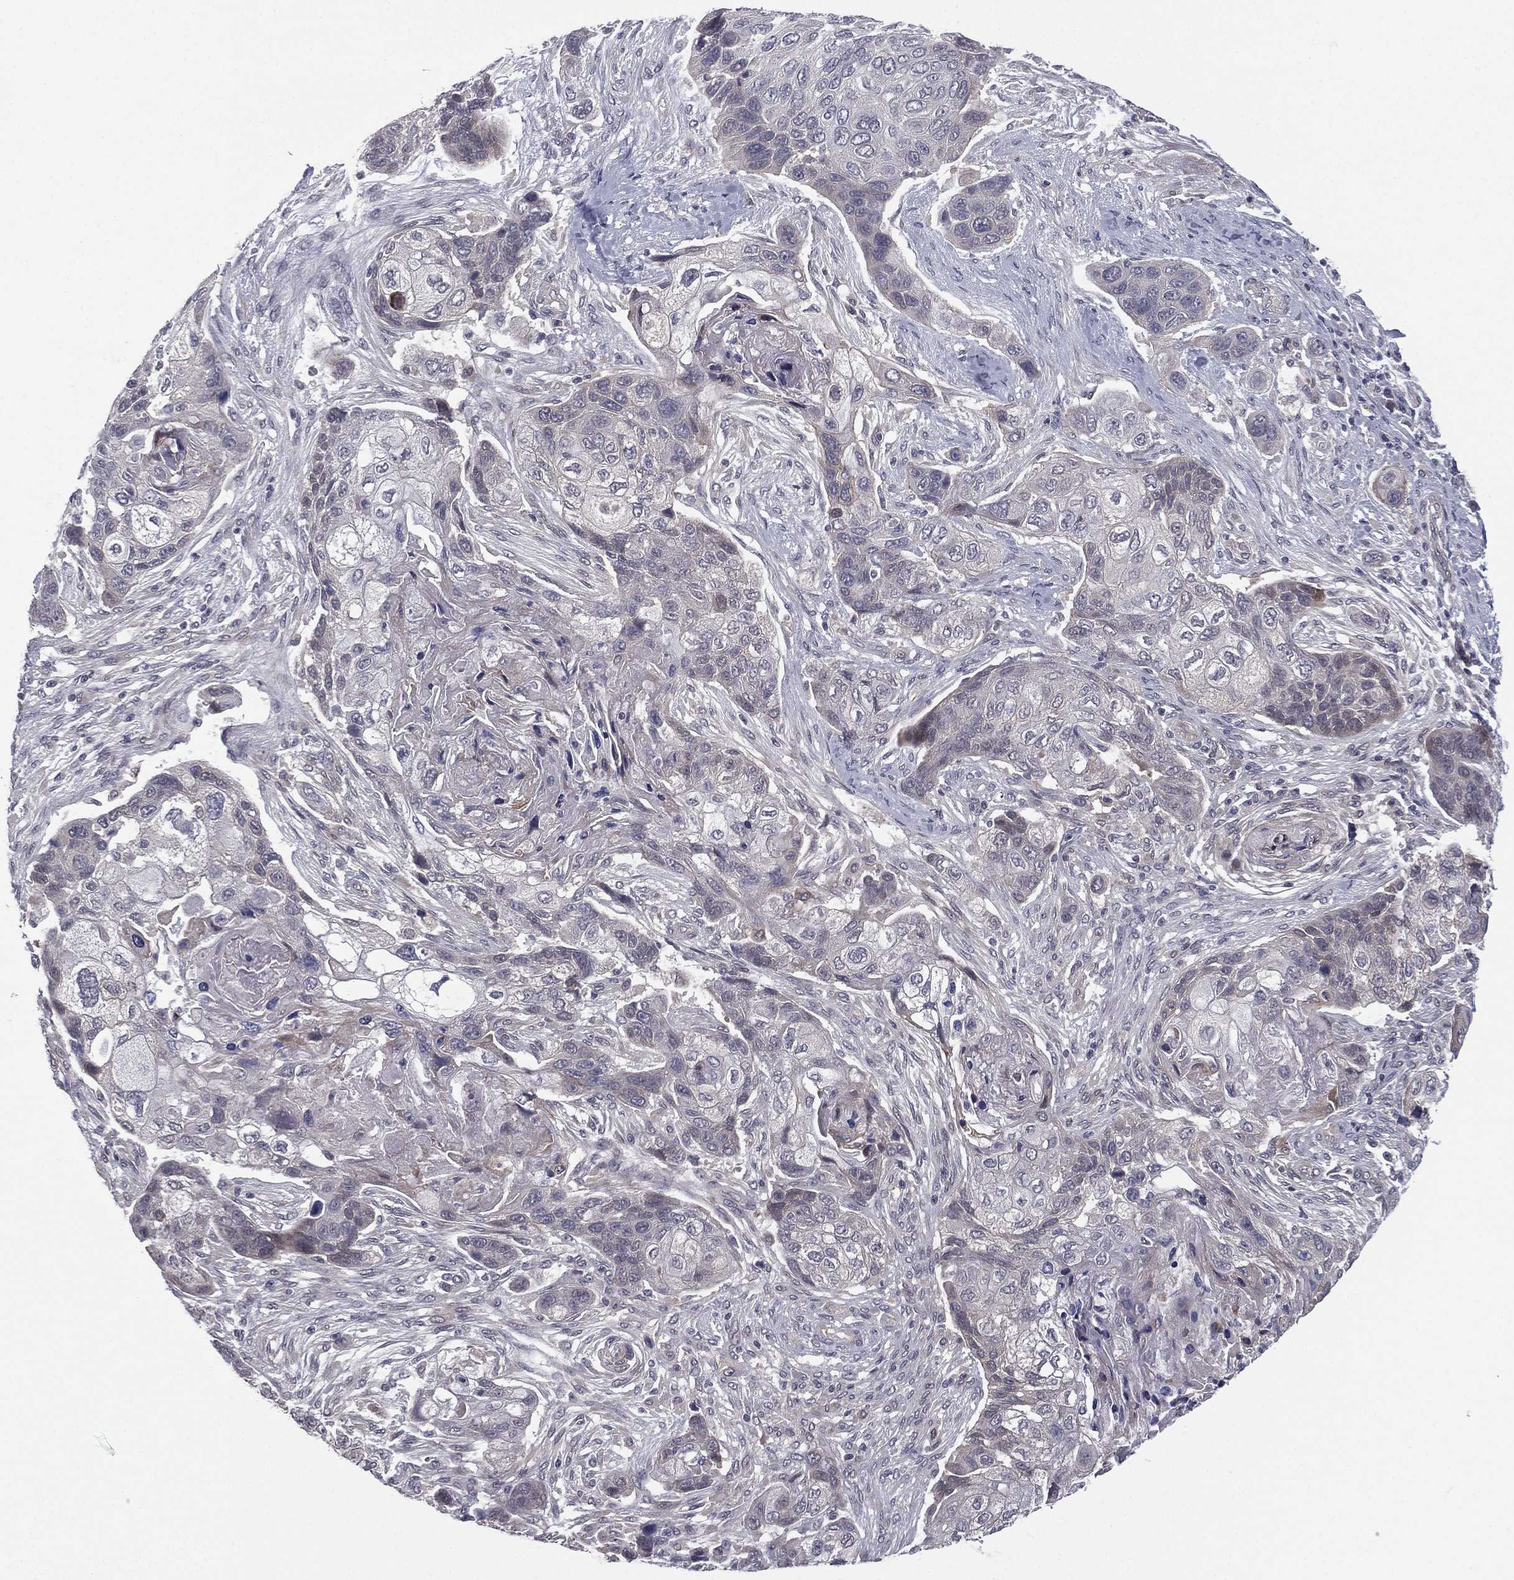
{"staining": {"intensity": "negative", "quantity": "none", "location": "none"}, "tissue": "lung cancer", "cell_type": "Tumor cells", "image_type": "cancer", "snomed": [{"axis": "morphology", "description": "Squamous cell carcinoma, NOS"}, {"axis": "topography", "description": "Lung"}], "caption": "Histopathology image shows no significant protein expression in tumor cells of lung cancer (squamous cell carcinoma).", "gene": "ACTRT2", "patient": {"sex": "male", "age": 69}}